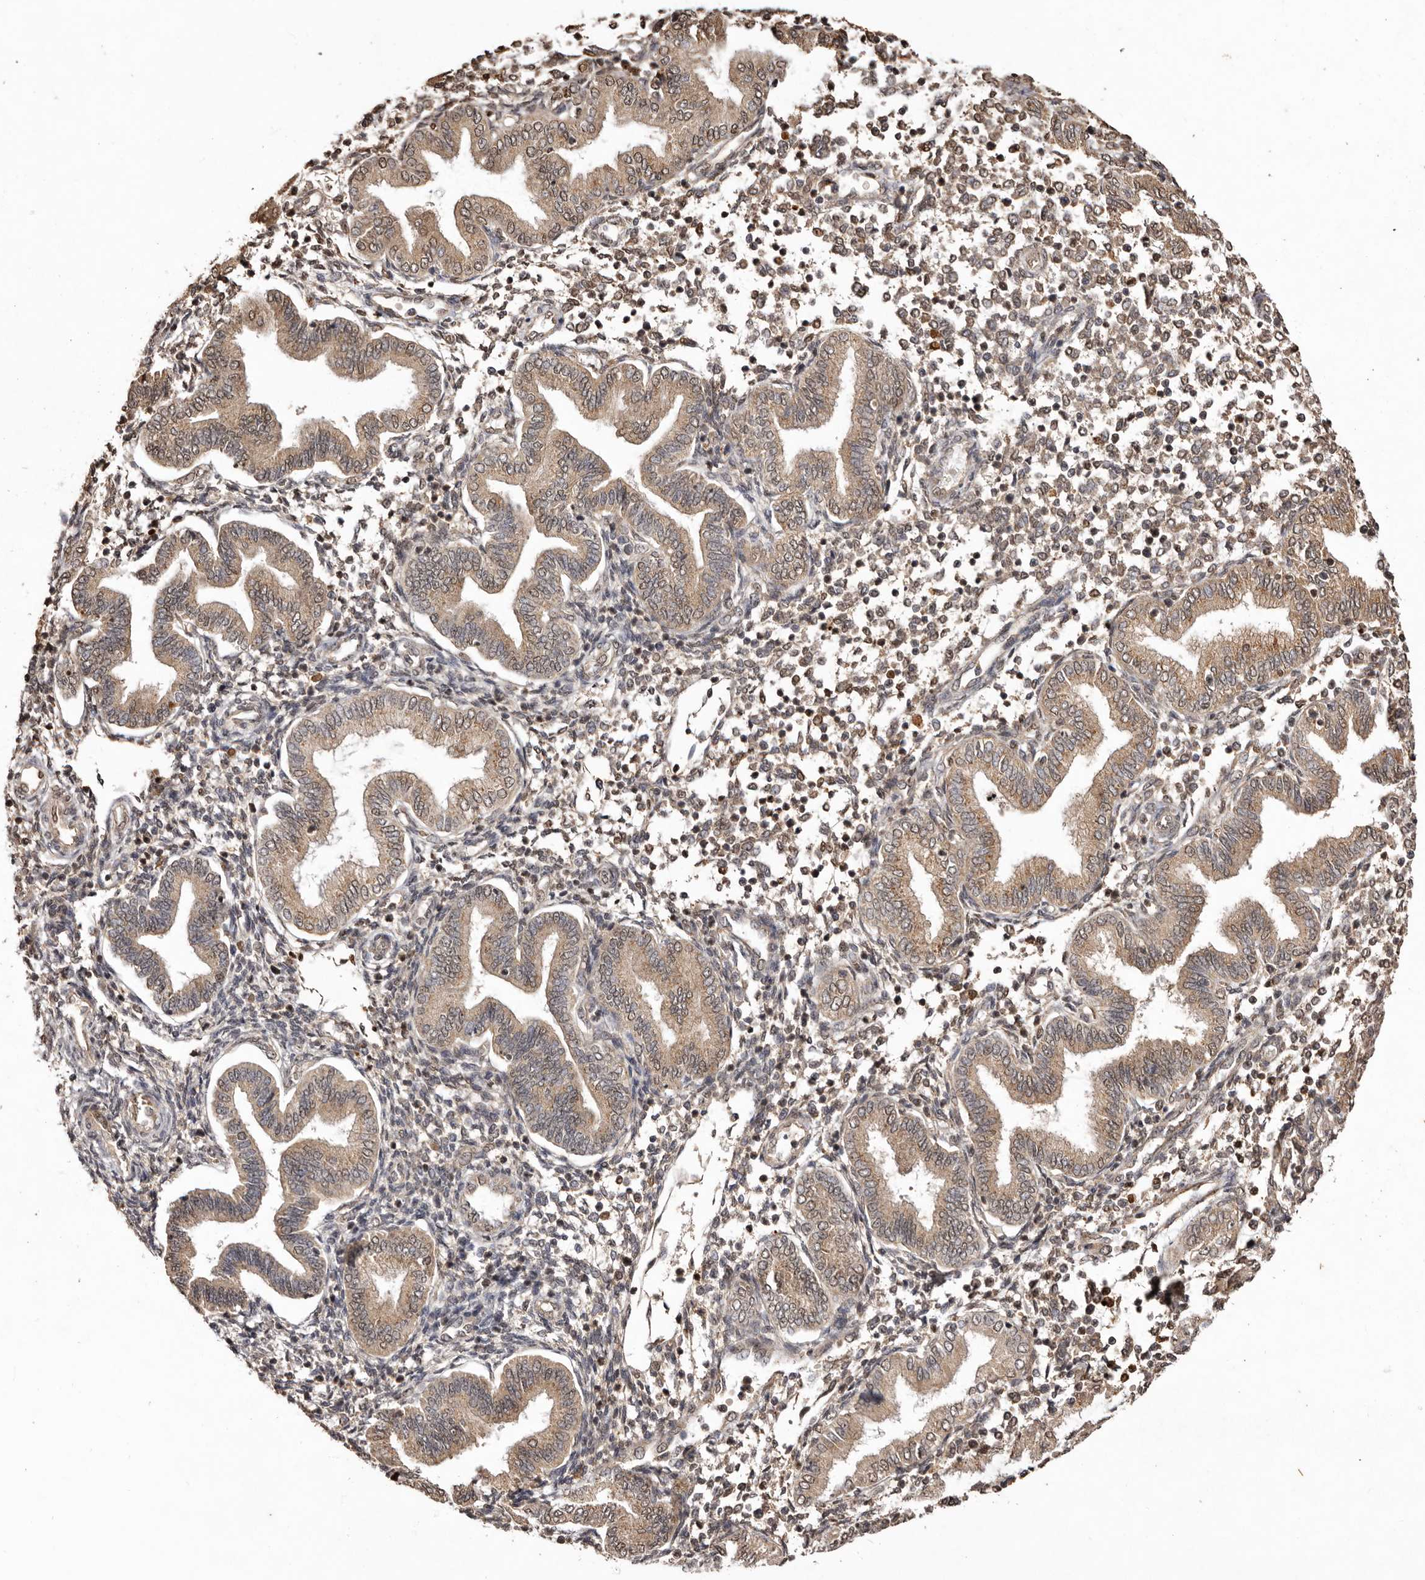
{"staining": {"intensity": "weak", "quantity": ">75%", "location": "cytoplasmic/membranous"}, "tissue": "endometrium", "cell_type": "Cells in endometrial stroma", "image_type": "normal", "snomed": [{"axis": "morphology", "description": "Normal tissue, NOS"}, {"axis": "topography", "description": "Endometrium"}], "caption": "A high-resolution photomicrograph shows IHC staining of unremarkable endometrium, which displays weak cytoplasmic/membranous expression in approximately >75% of cells in endometrial stroma. (Stains: DAB (3,3'-diaminobenzidine) in brown, nuclei in blue, Microscopy: brightfield microscopy at high magnification).", "gene": "NOTCH1", "patient": {"sex": "female", "age": 53}}